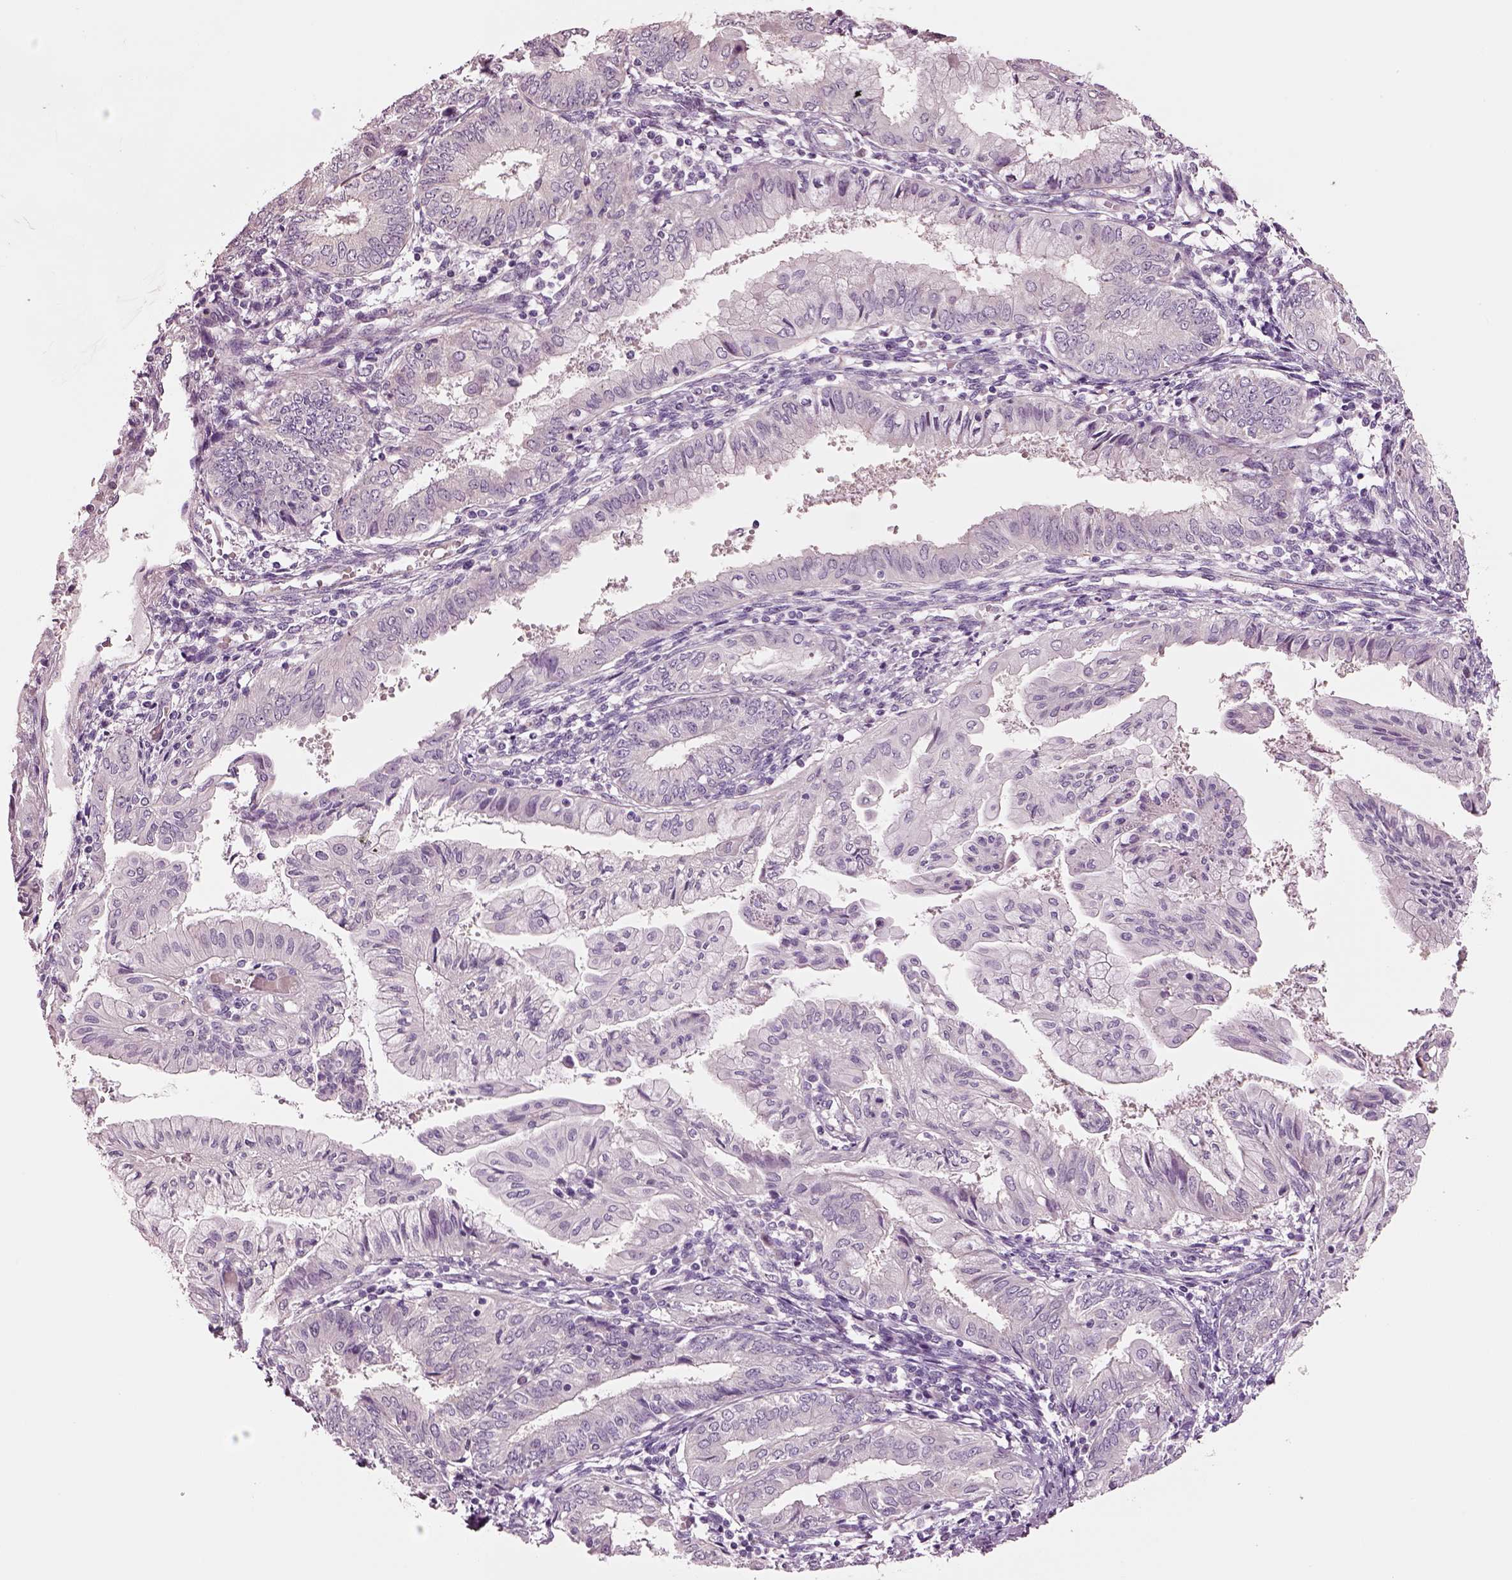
{"staining": {"intensity": "negative", "quantity": "none", "location": "none"}, "tissue": "endometrial cancer", "cell_type": "Tumor cells", "image_type": "cancer", "snomed": [{"axis": "morphology", "description": "Adenocarcinoma, NOS"}, {"axis": "topography", "description": "Endometrium"}], "caption": "Immunohistochemical staining of endometrial cancer (adenocarcinoma) shows no significant expression in tumor cells.", "gene": "SCML2", "patient": {"sex": "female", "age": 68}}